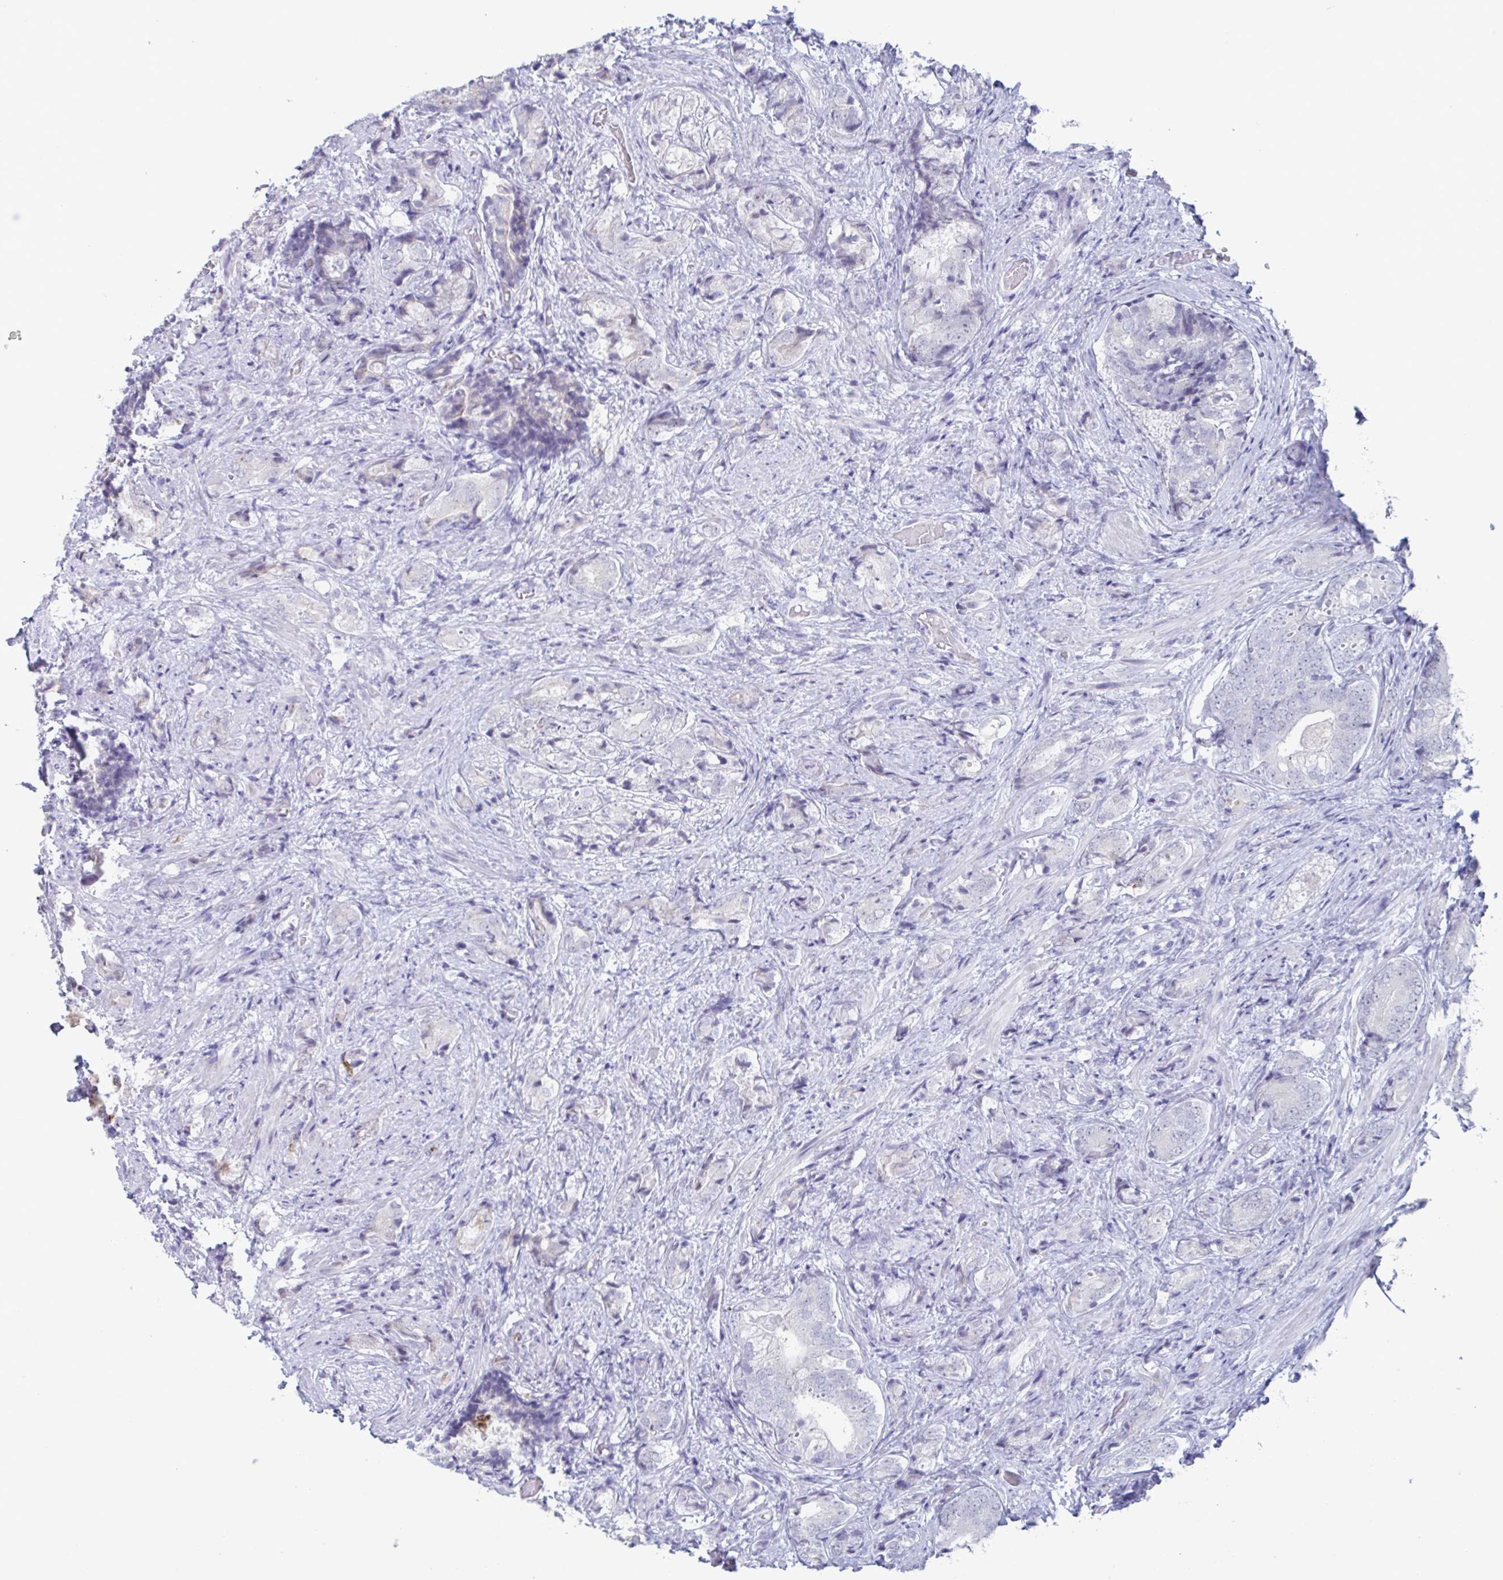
{"staining": {"intensity": "negative", "quantity": "none", "location": "none"}, "tissue": "prostate cancer", "cell_type": "Tumor cells", "image_type": "cancer", "snomed": [{"axis": "morphology", "description": "Adenocarcinoma, High grade"}, {"axis": "topography", "description": "Prostate"}], "caption": "Micrograph shows no significant protein expression in tumor cells of prostate high-grade adenocarcinoma.", "gene": "CYP4F11", "patient": {"sex": "male", "age": 62}}